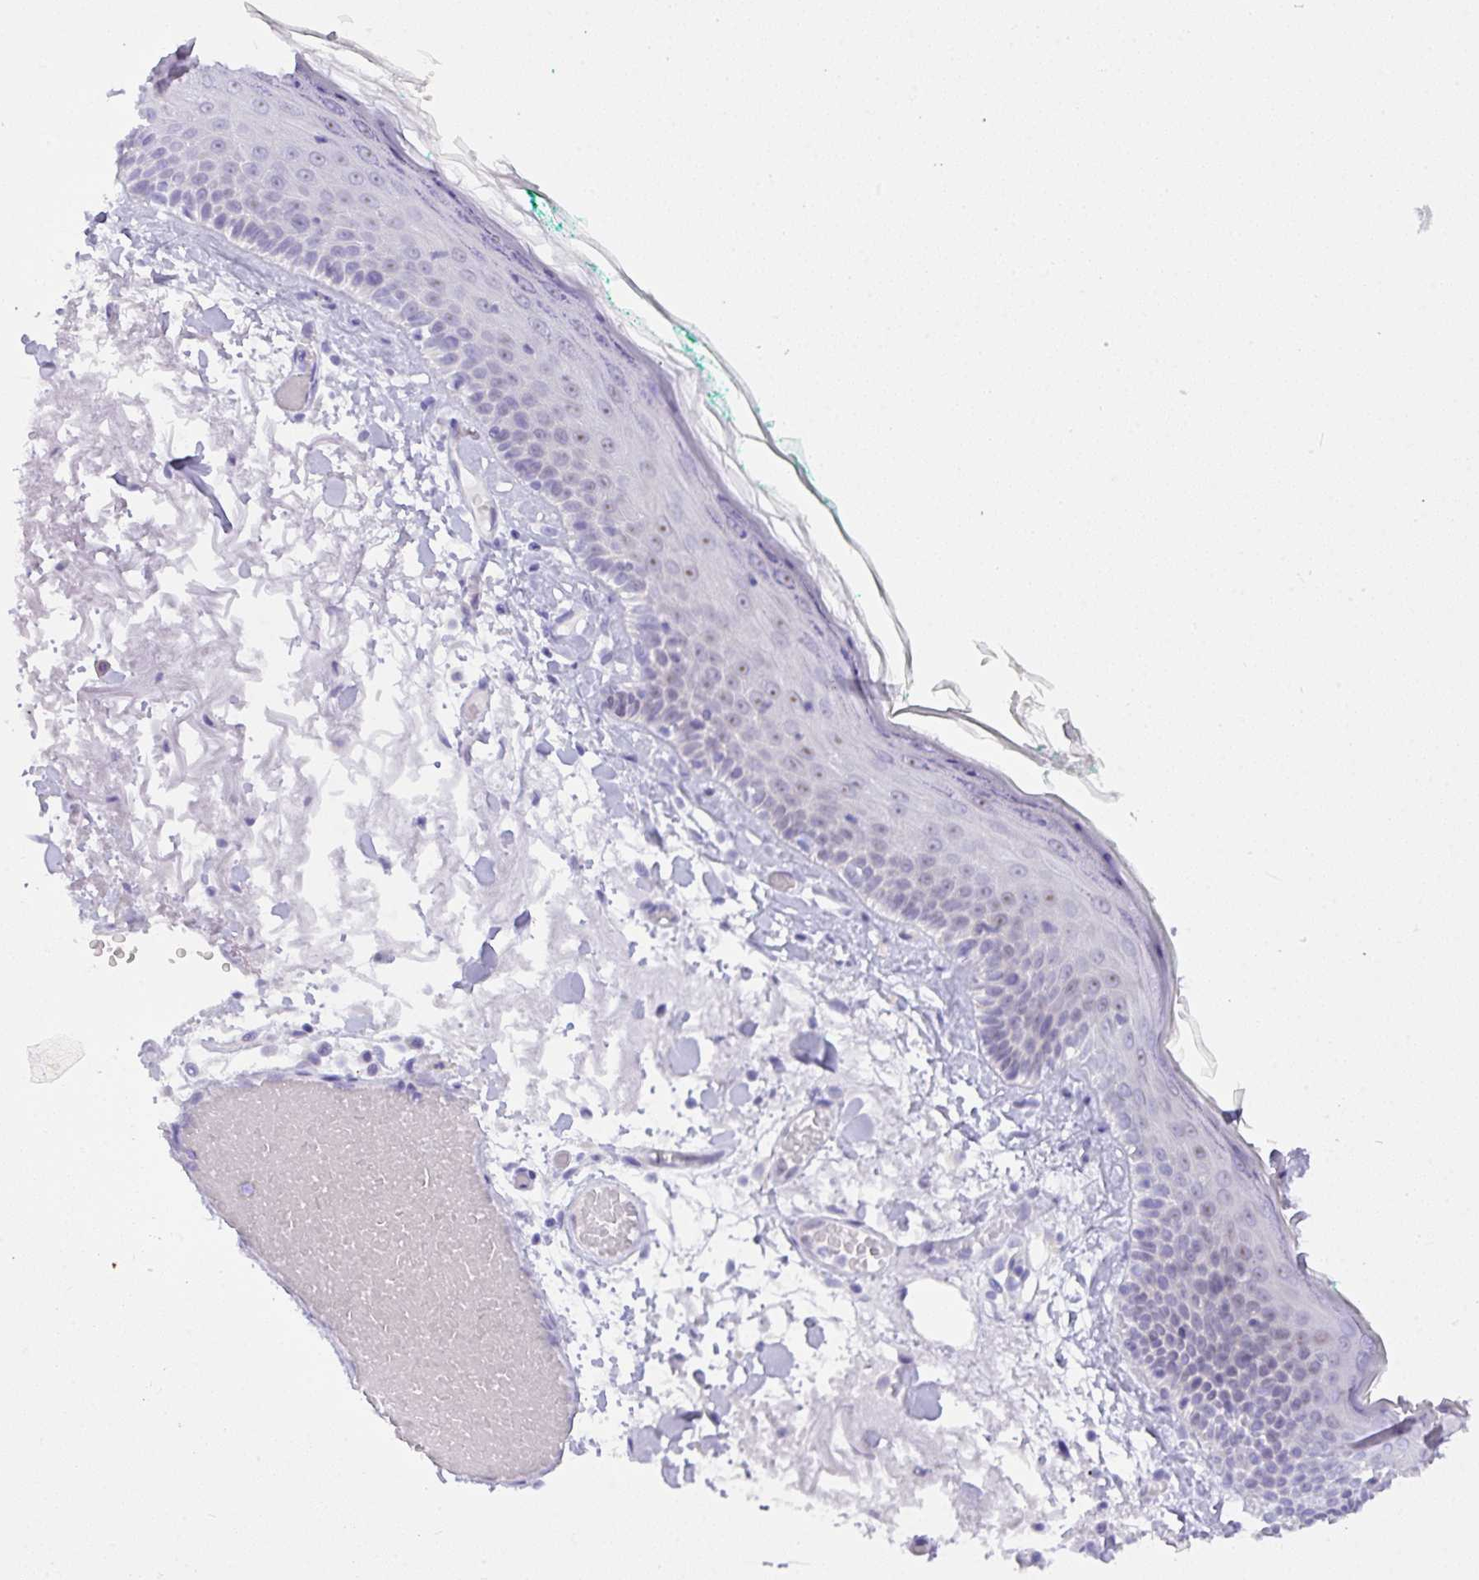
{"staining": {"intensity": "negative", "quantity": "none", "location": "none"}, "tissue": "skin", "cell_type": "Fibroblasts", "image_type": "normal", "snomed": [{"axis": "morphology", "description": "Normal tissue, NOS"}, {"axis": "topography", "description": "Skin"}], "caption": "Immunohistochemistry micrograph of benign skin stained for a protein (brown), which reveals no expression in fibroblasts.", "gene": "MRM2", "patient": {"sex": "male", "age": 79}}